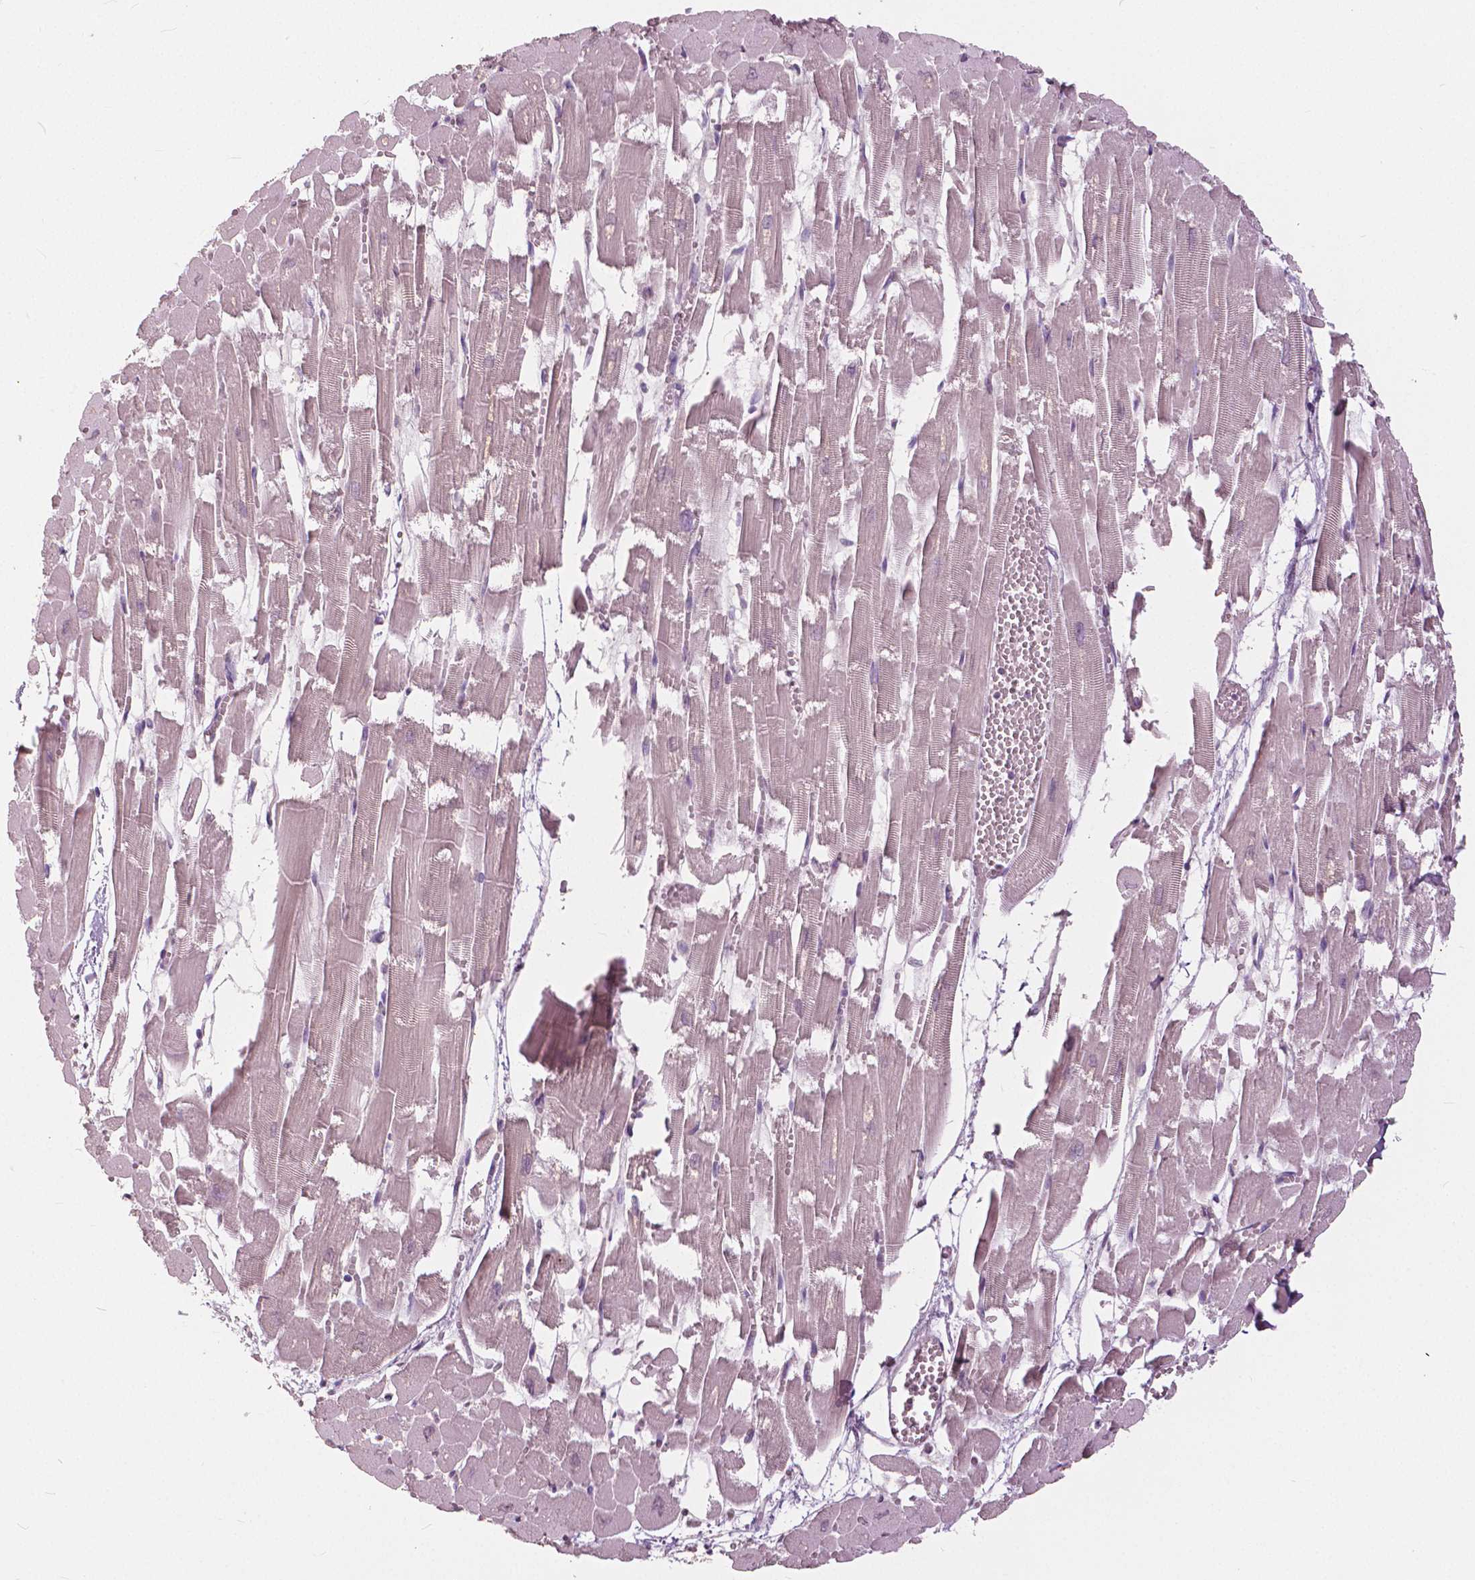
{"staining": {"intensity": "negative", "quantity": "none", "location": "none"}, "tissue": "heart muscle", "cell_type": "Cardiomyocytes", "image_type": "normal", "snomed": [{"axis": "morphology", "description": "Normal tissue, NOS"}, {"axis": "topography", "description": "Heart"}], "caption": "The immunohistochemistry (IHC) histopathology image has no significant positivity in cardiomyocytes of heart muscle.", "gene": "NANOG", "patient": {"sex": "female", "age": 52}}